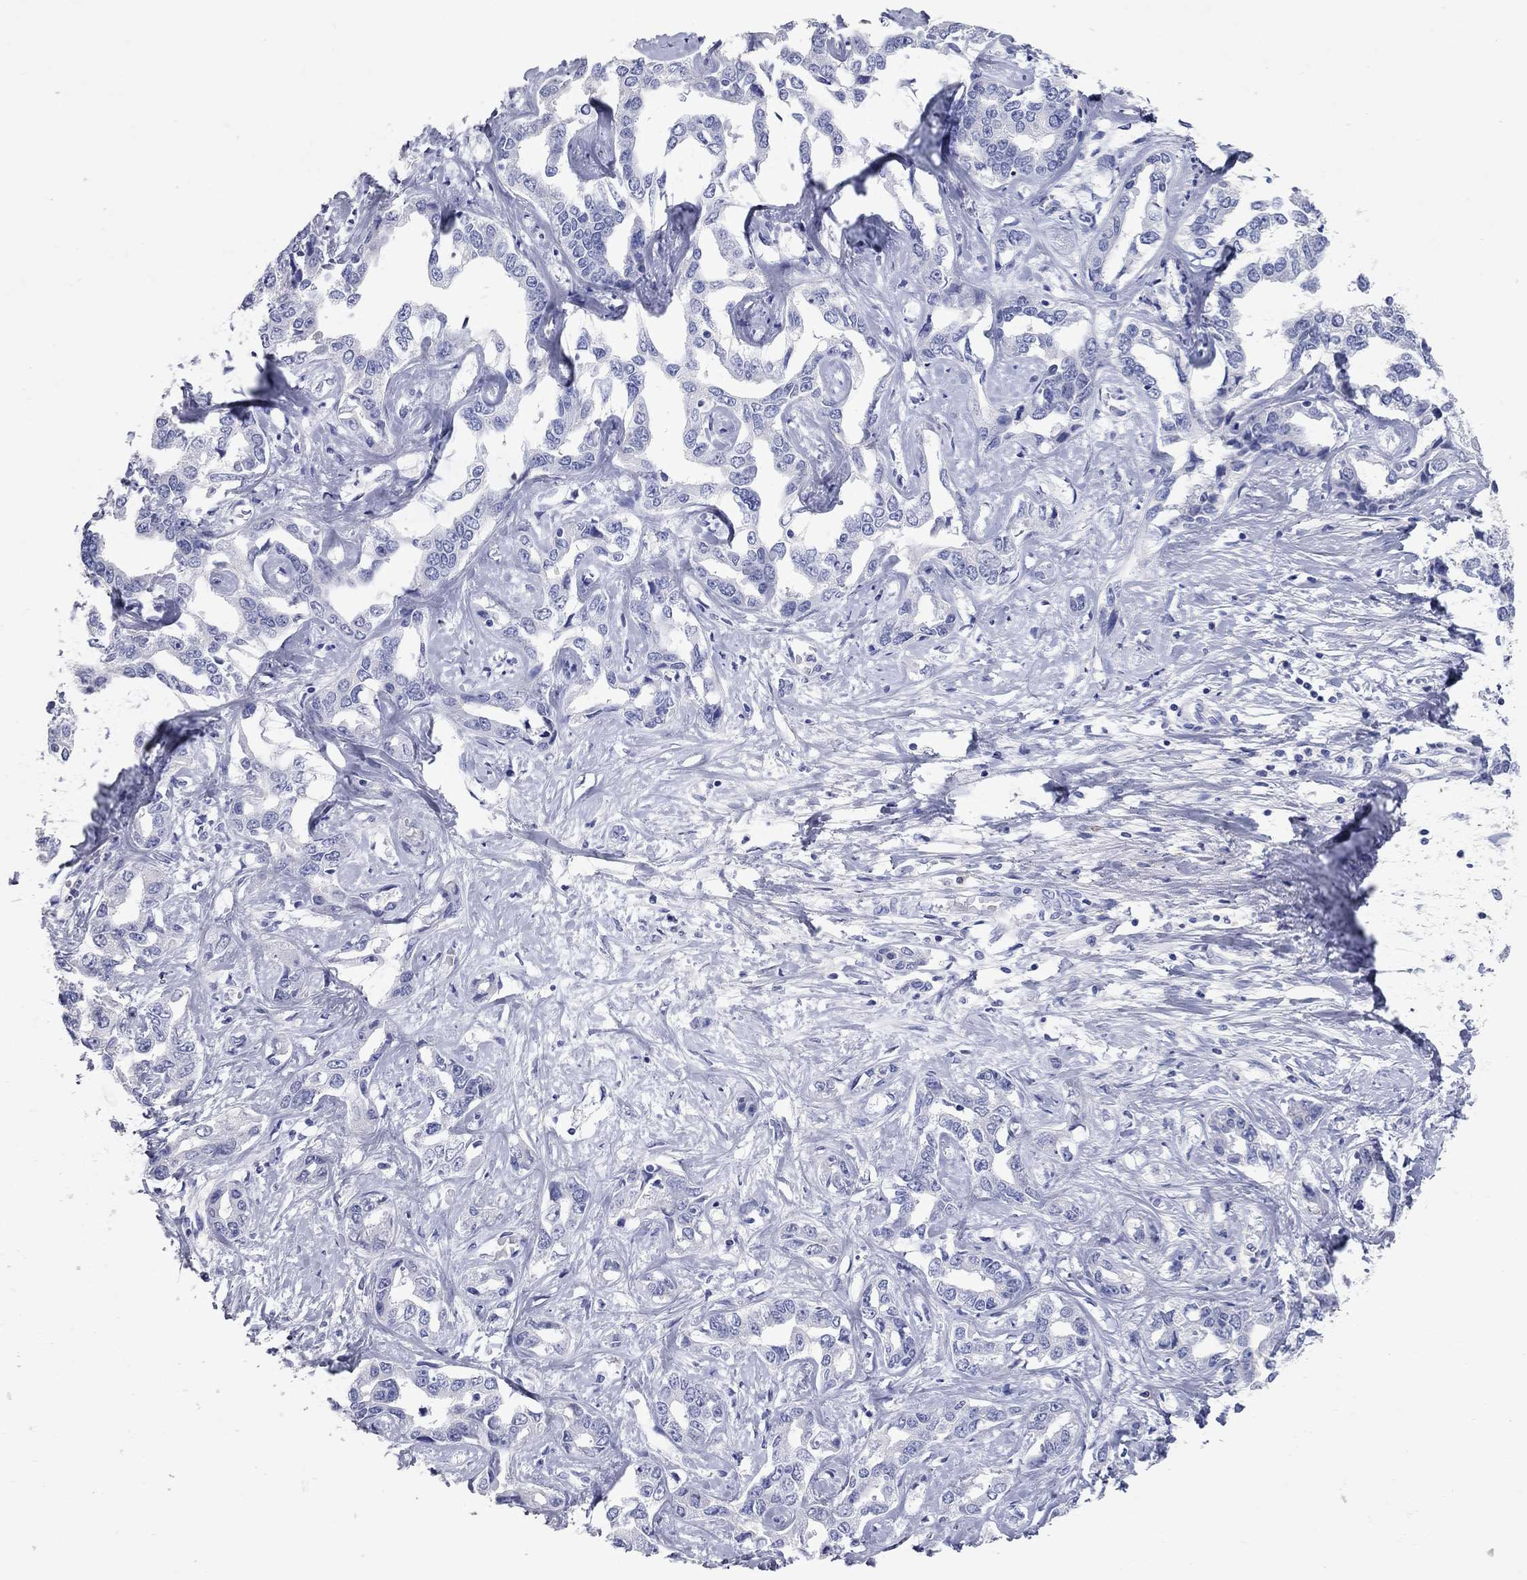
{"staining": {"intensity": "negative", "quantity": "none", "location": "none"}, "tissue": "liver cancer", "cell_type": "Tumor cells", "image_type": "cancer", "snomed": [{"axis": "morphology", "description": "Cholangiocarcinoma"}, {"axis": "topography", "description": "Liver"}], "caption": "Tumor cells are negative for protein expression in human liver cholangiocarcinoma. (Immunohistochemistry (ihc), brightfield microscopy, high magnification).", "gene": "AOX1", "patient": {"sex": "male", "age": 59}}